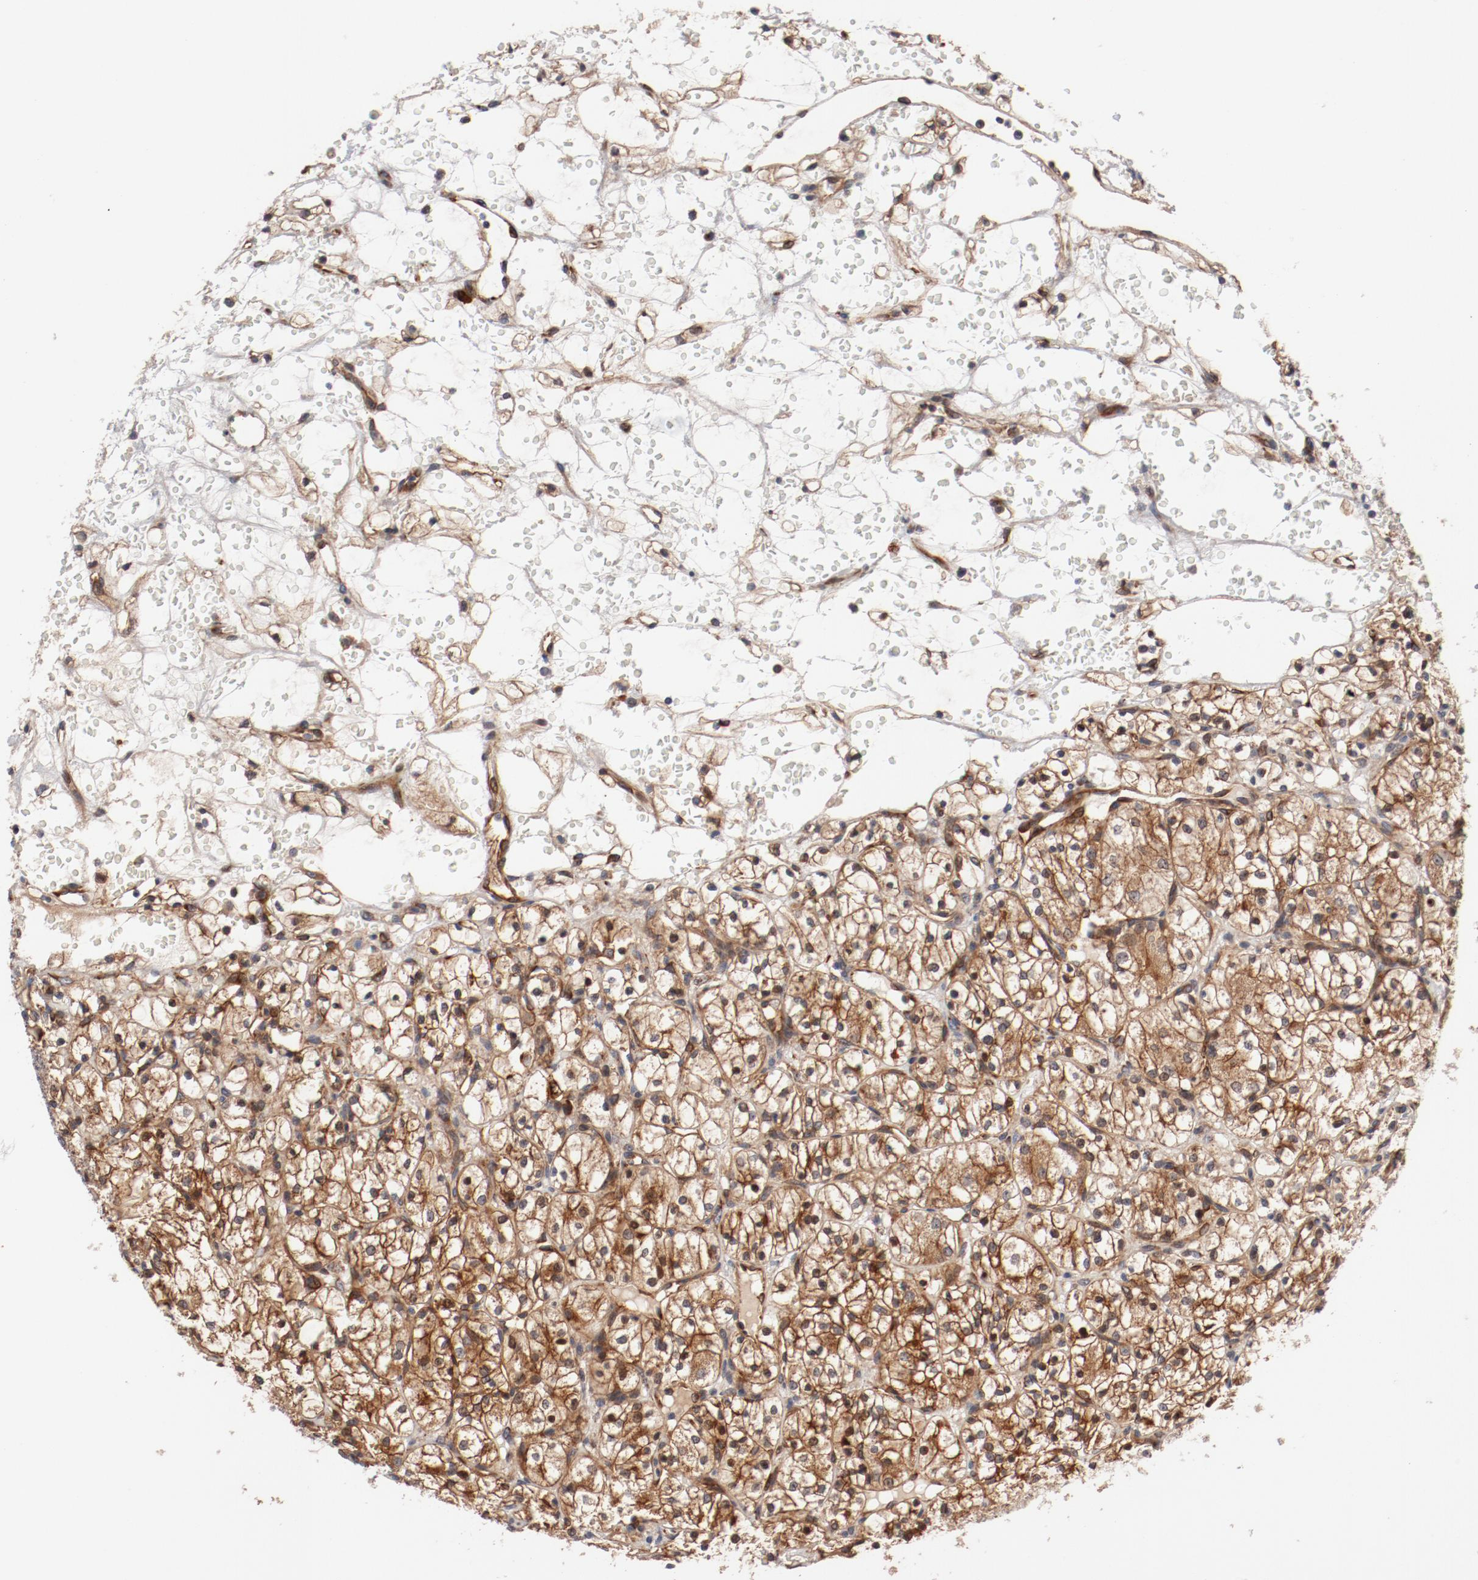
{"staining": {"intensity": "moderate", "quantity": ">75%", "location": "cytoplasmic/membranous,nuclear"}, "tissue": "renal cancer", "cell_type": "Tumor cells", "image_type": "cancer", "snomed": [{"axis": "morphology", "description": "Adenocarcinoma, NOS"}, {"axis": "topography", "description": "Kidney"}], "caption": "A micrograph of renal adenocarcinoma stained for a protein exhibits moderate cytoplasmic/membranous and nuclear brown staining in tumor cells.", "gene": "PITPNM2", "patient": {"sex": "female", "age": 60}}